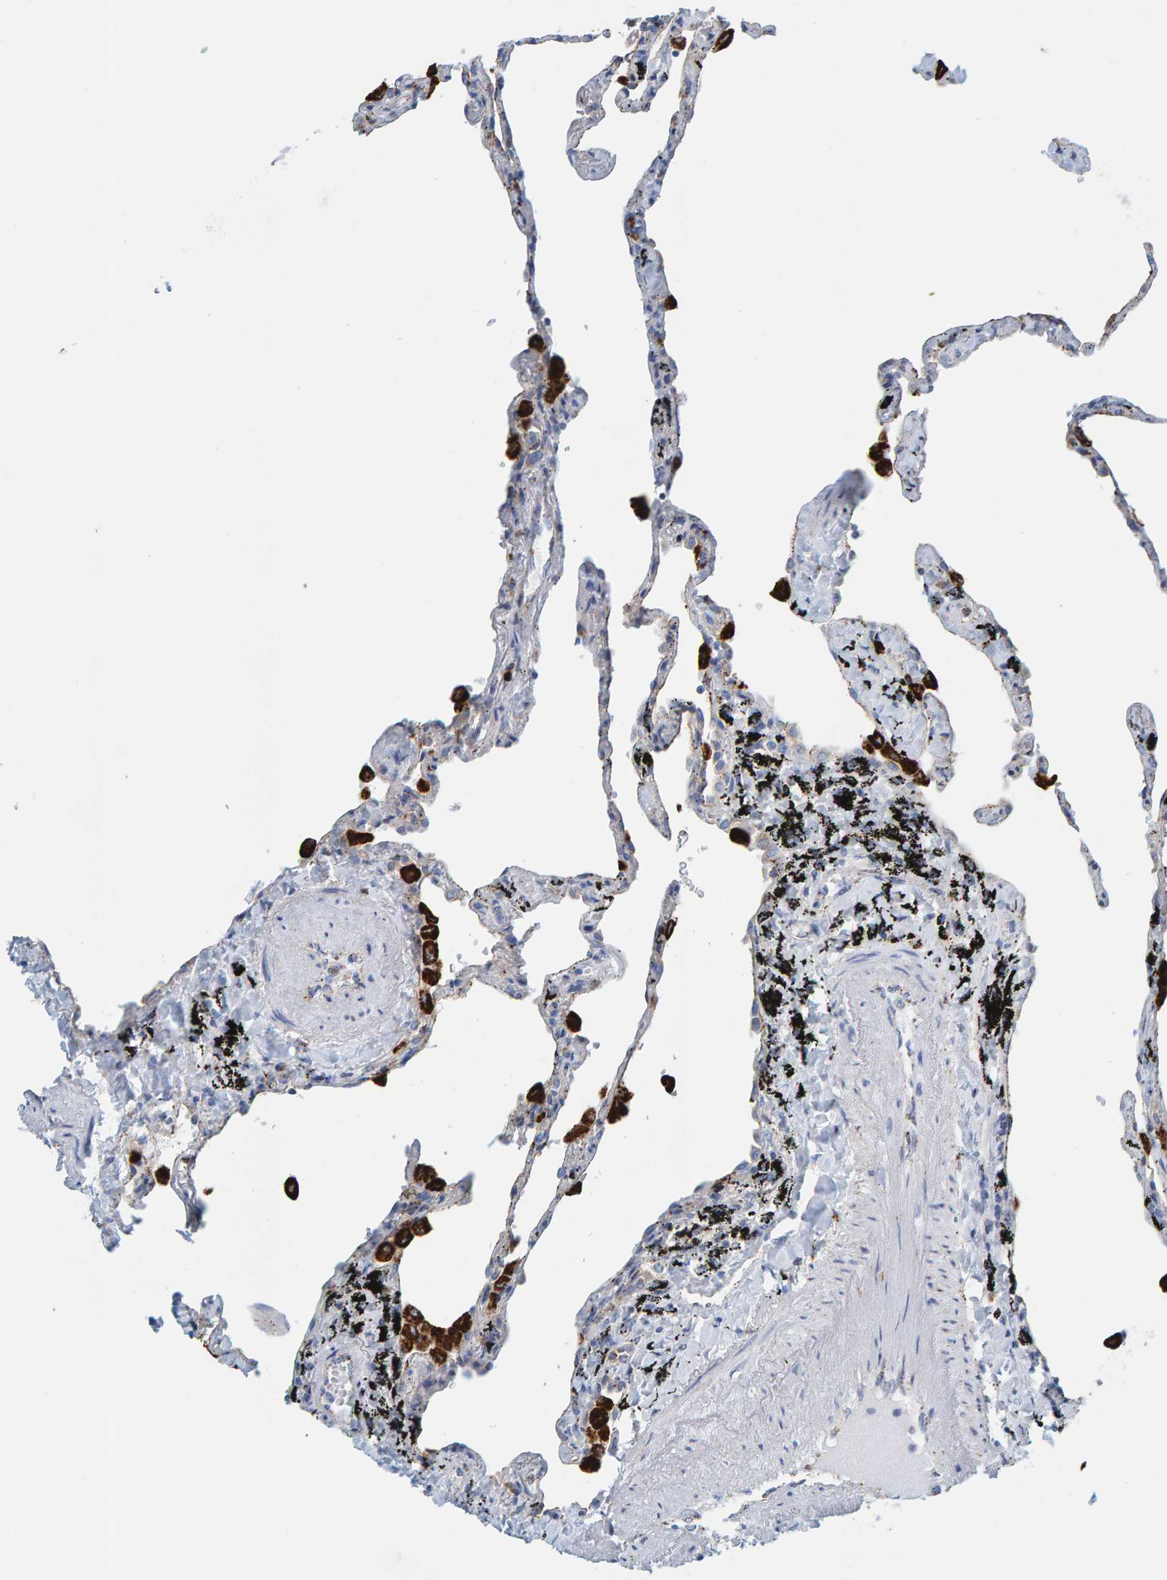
{"staining": {"intensity": "negative", "quantity": "none", "location": "none"}, "tissue": "lung", "cell_type": "Alveolar cells", "image_type": "normal", "snomed": [{"axis": "morphology", "description": "Normal tissue, NOS"}, {"axis": "topography", "description": "Lung"}], "caption": "DAB (3,3'-diaminobenzidine) immunohistochemical staining of benign lung shows no significant expression in alveolar cells.", "gene": "BIN3", "patient": {"sex": "male", "age": 59}}